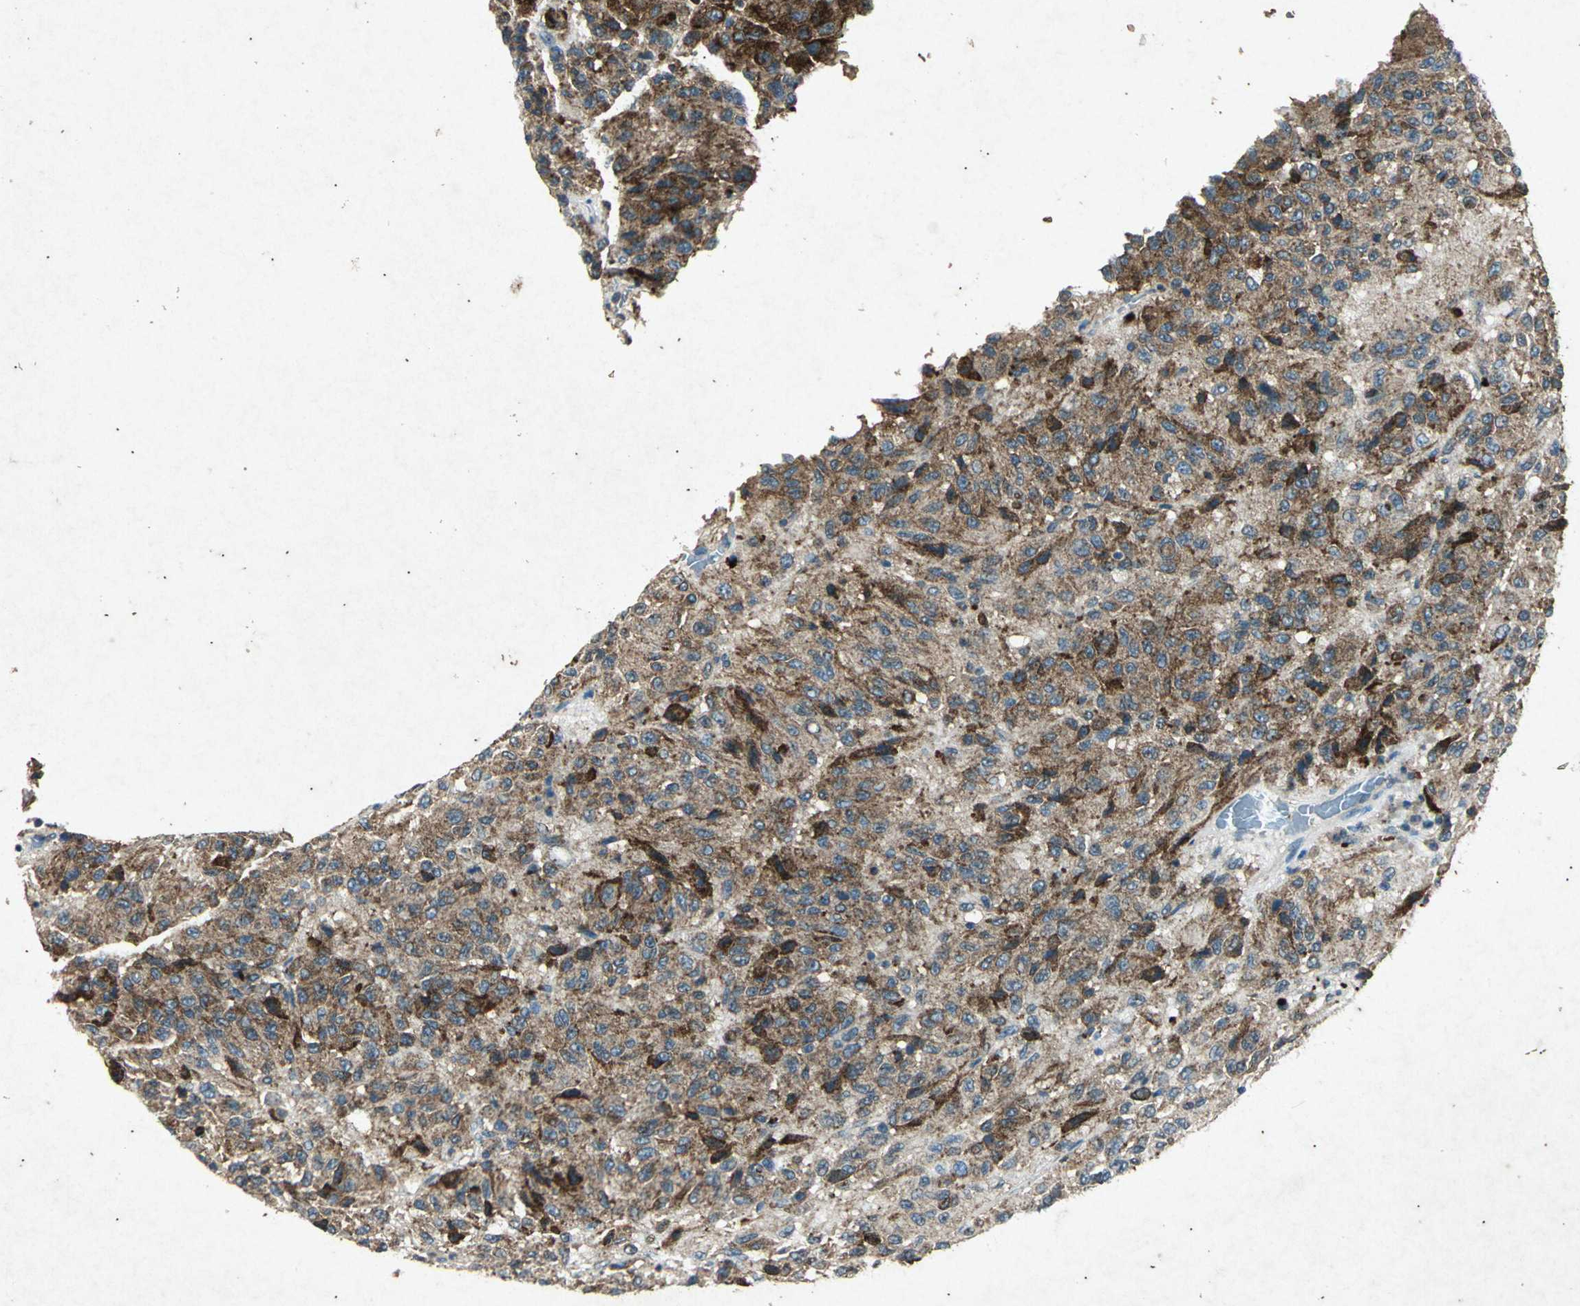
{"staining": {"intensity": "moderate", "quantity": ">75%", "location": "cytoplasmic/membranous"}, "tissue": "melanoma", "cell_type": "Tumor cells", "image_type": "cancer", "snomed": [{"axis": "morphology", "description": "Malignant melanoma, Metastatic site"}, {"axis": "topography", "description": "Lung"}], "caption": "Malignant melanoma (metastatic site) was stained to show a protein in brown. There is medium levels of moderate cytoplasmic/membranous positivity in about >75% of tumor cells.", "gene": "PSEN1", "patient": {"sex": "male", "age": 64}}